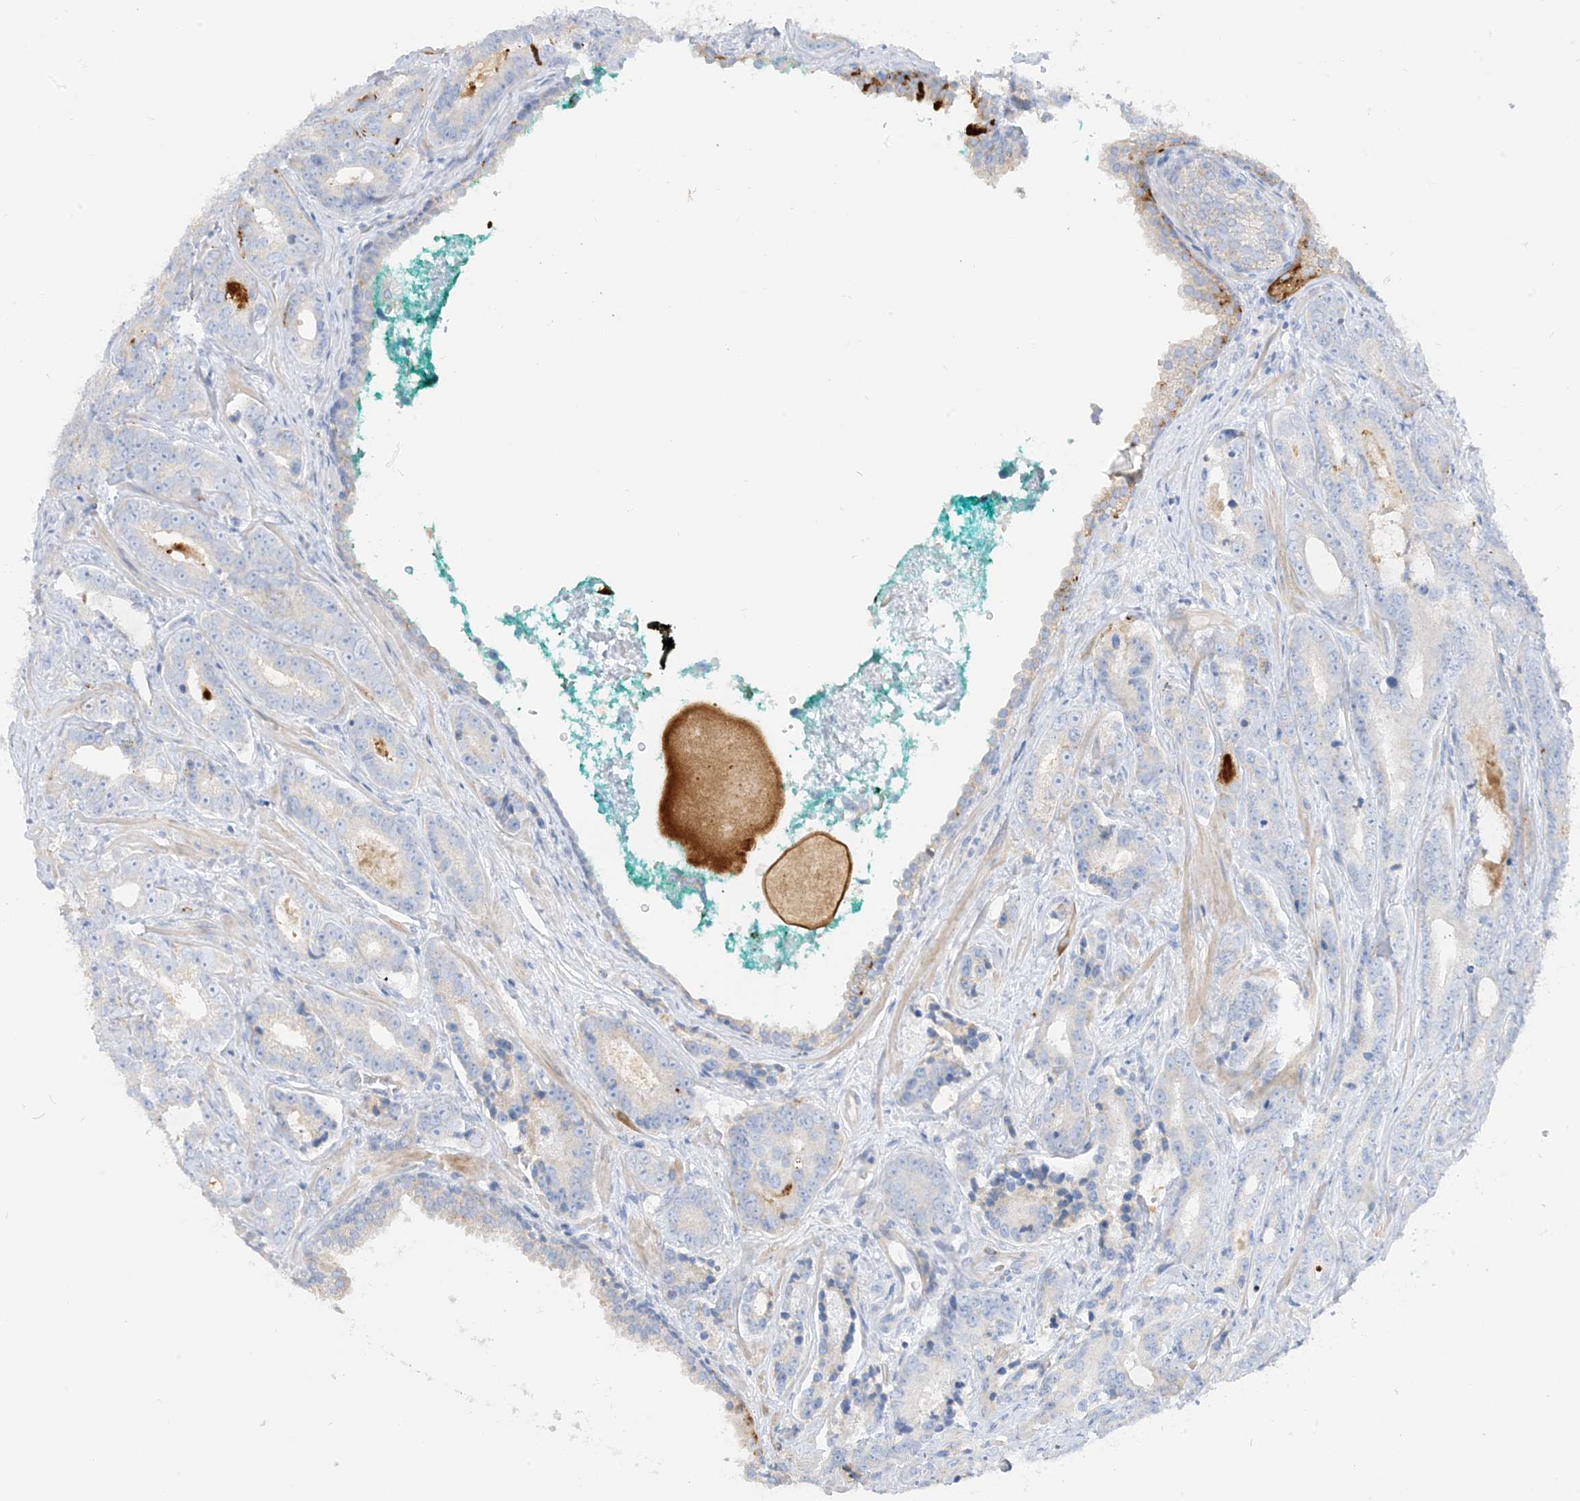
{"staining": {"intensity": "negative", "quantity": "none", "location": "none"}, "tissue": "prostate cancer", "cell_type": "Tumor cells", "image_type": "cancer", "snomed": [{"axis": "morphology", "description": "Adenocarcinoma, High grade"}, {"axis": "topography", "description": "Prostate"}], "caption": "A high-resolution histopathology image shows immunohistochemistry staining of prostate cancer (high-grade adenocarcinoma), which reveals no significant positivity in tumor cells.", "gene": "SLC26A3", "patient": {"sex": "male", "age": 62}}